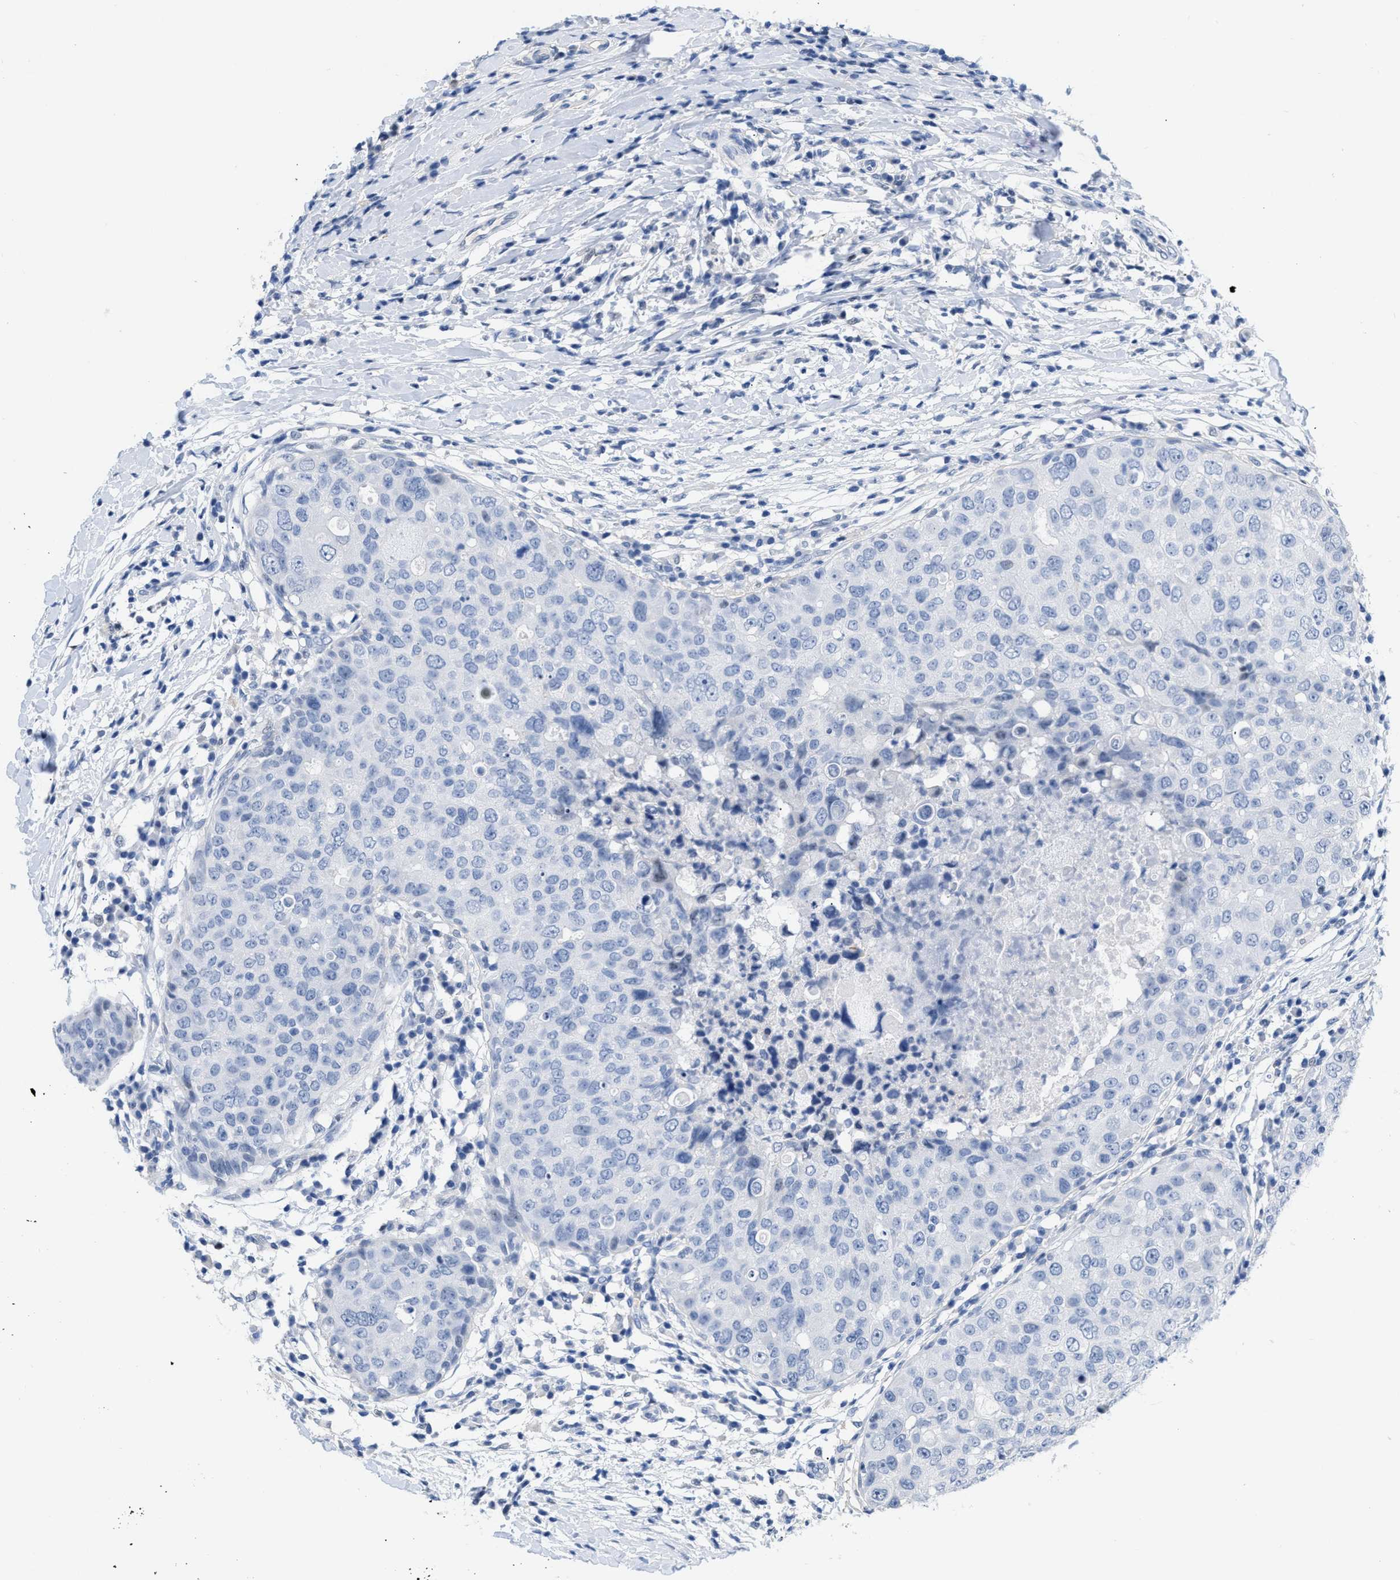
{"staining": {"intensity": "negative", "quantity": "none", "location": "none"}, "tissue": "breast cancer", "cell_type": "Tumor cells", "image_type": "cancer", "snomed": [{"axis": "morphology", "description": "Duct carcinoma"}, {"axis": "topography", "description": "Breast"}], "caption": "High power microscopy image of an IHC micrograph of breast cancer, revealing no significant staining in tumor cells.", "gene": "BOLL", "patient": {"sex": "female", "age": 27}}